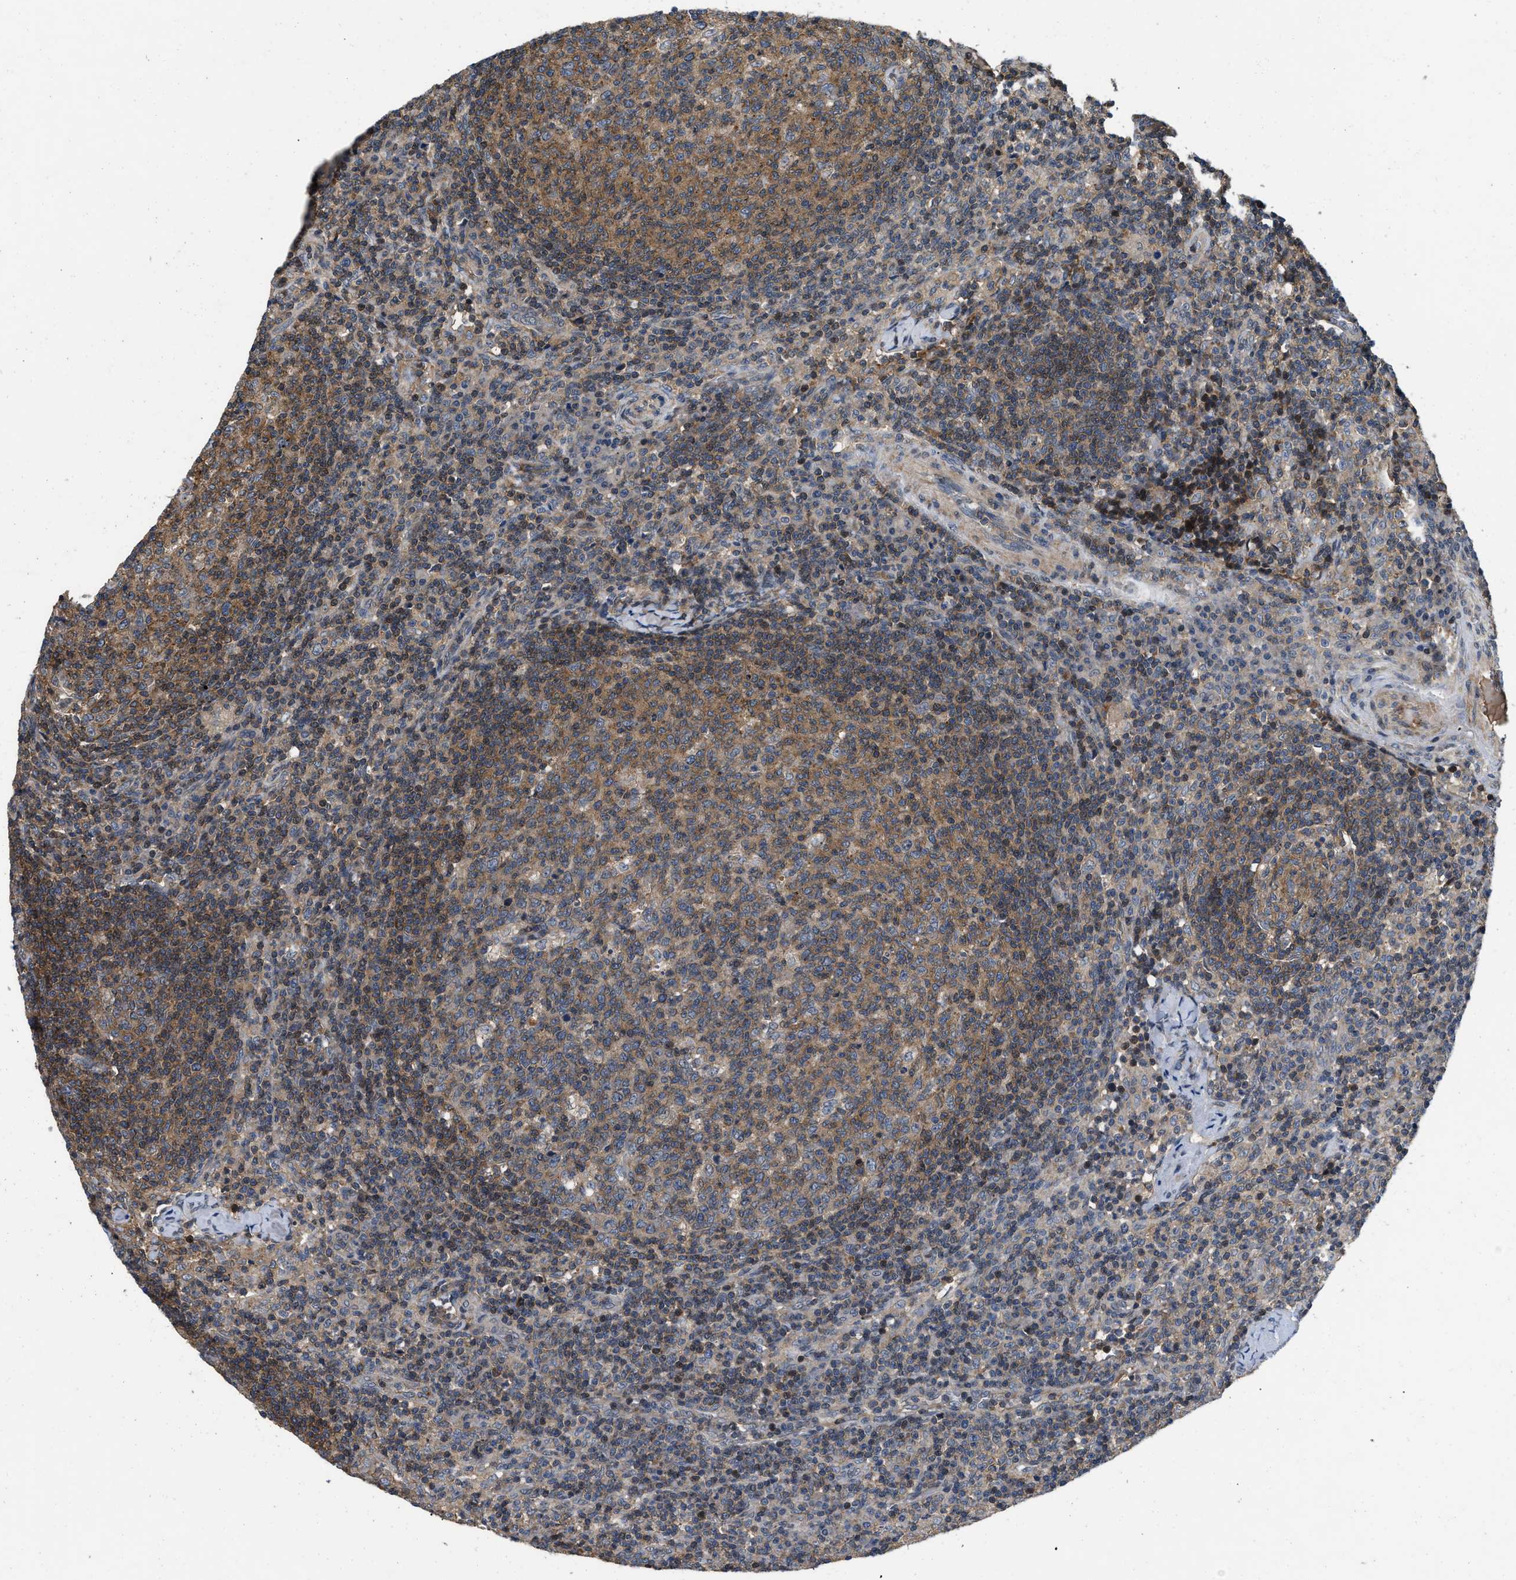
{"staining": {"intensity": "moderate", "quantity": ">75%", "location": "cytoplasmic/membranous"}, "tissue": "lymph node", "cell_type": "Germinal center cells", "image_type": "normal", "snomed": [{"axis": "morphology", "description": "Normal tissue, NOS"}, {"axis": "morphology", "description": "Inflammation, NOS"}, {"axis": "topography", "description": "Lymph node"}], "caption": "Immunohistochemical staining of unremarkable human lymph node displays medium levels of moderate cytoplasmic/membranous staining in approximately >75% of germinal center cells. The staining is performed using DAB (3,3'-diaminobenzidine) brown chromogen to label protein expression. The nuclei are counter-stained blue using hematoxylin.", "gene": "PRDM14", "patient": {"sex": "male", "age": 55}}